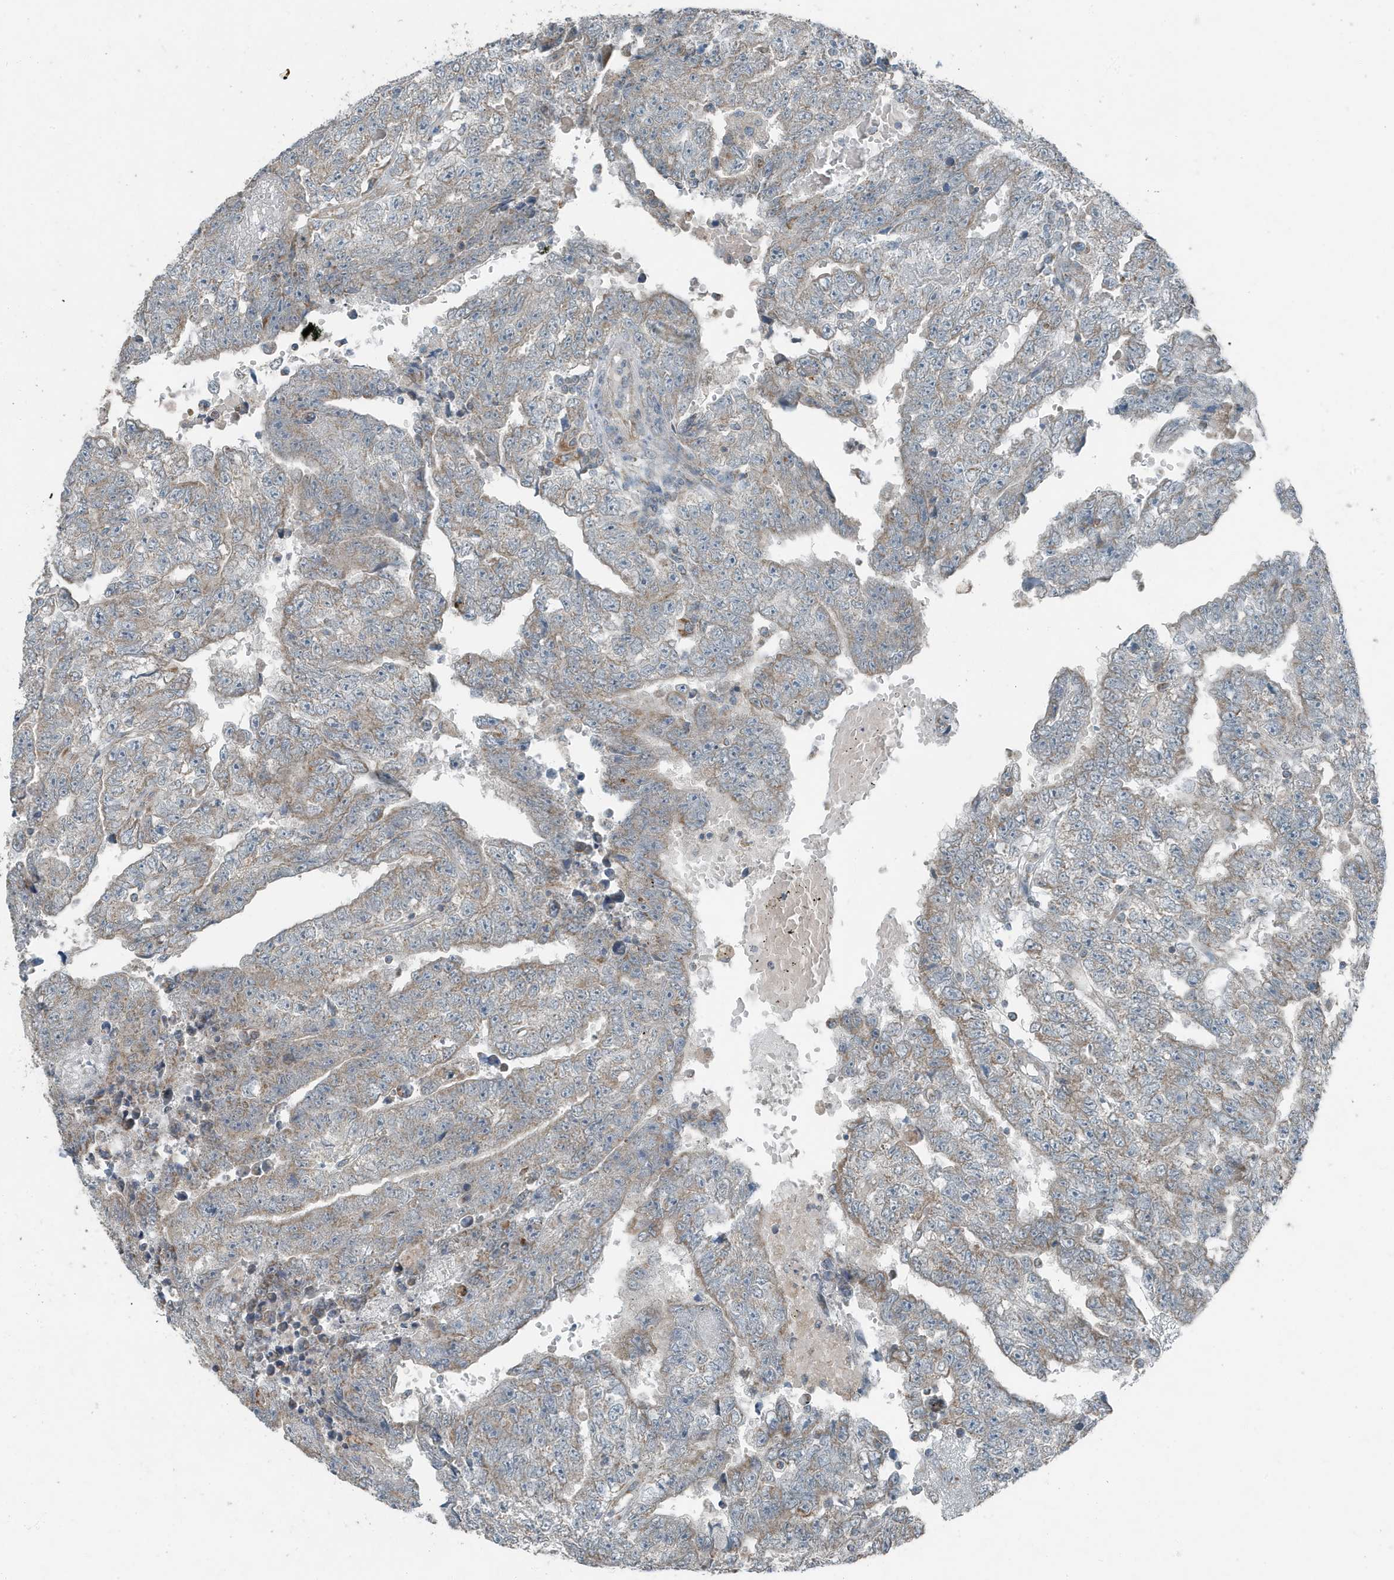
{"staining": {"intensity": "weak", "quantity": "<25%", "location": "cytoplasmic/membranous"}, "tissue": "testis cancer", "cell_type": "Tumor cells", "image_type": "cancer", "snomed": [{"axis": "morphology", "description": "Carcinoma, Embryonal, NOS"}, {"axis": "topography", "description": "Testis"}], "caption": "Embryonal carcinoma (testis) stained for a protein using IHC shows no positivity tumor cells.", "gene": "MT-CYB", "patient": {"sex": "male", "age": 25}}